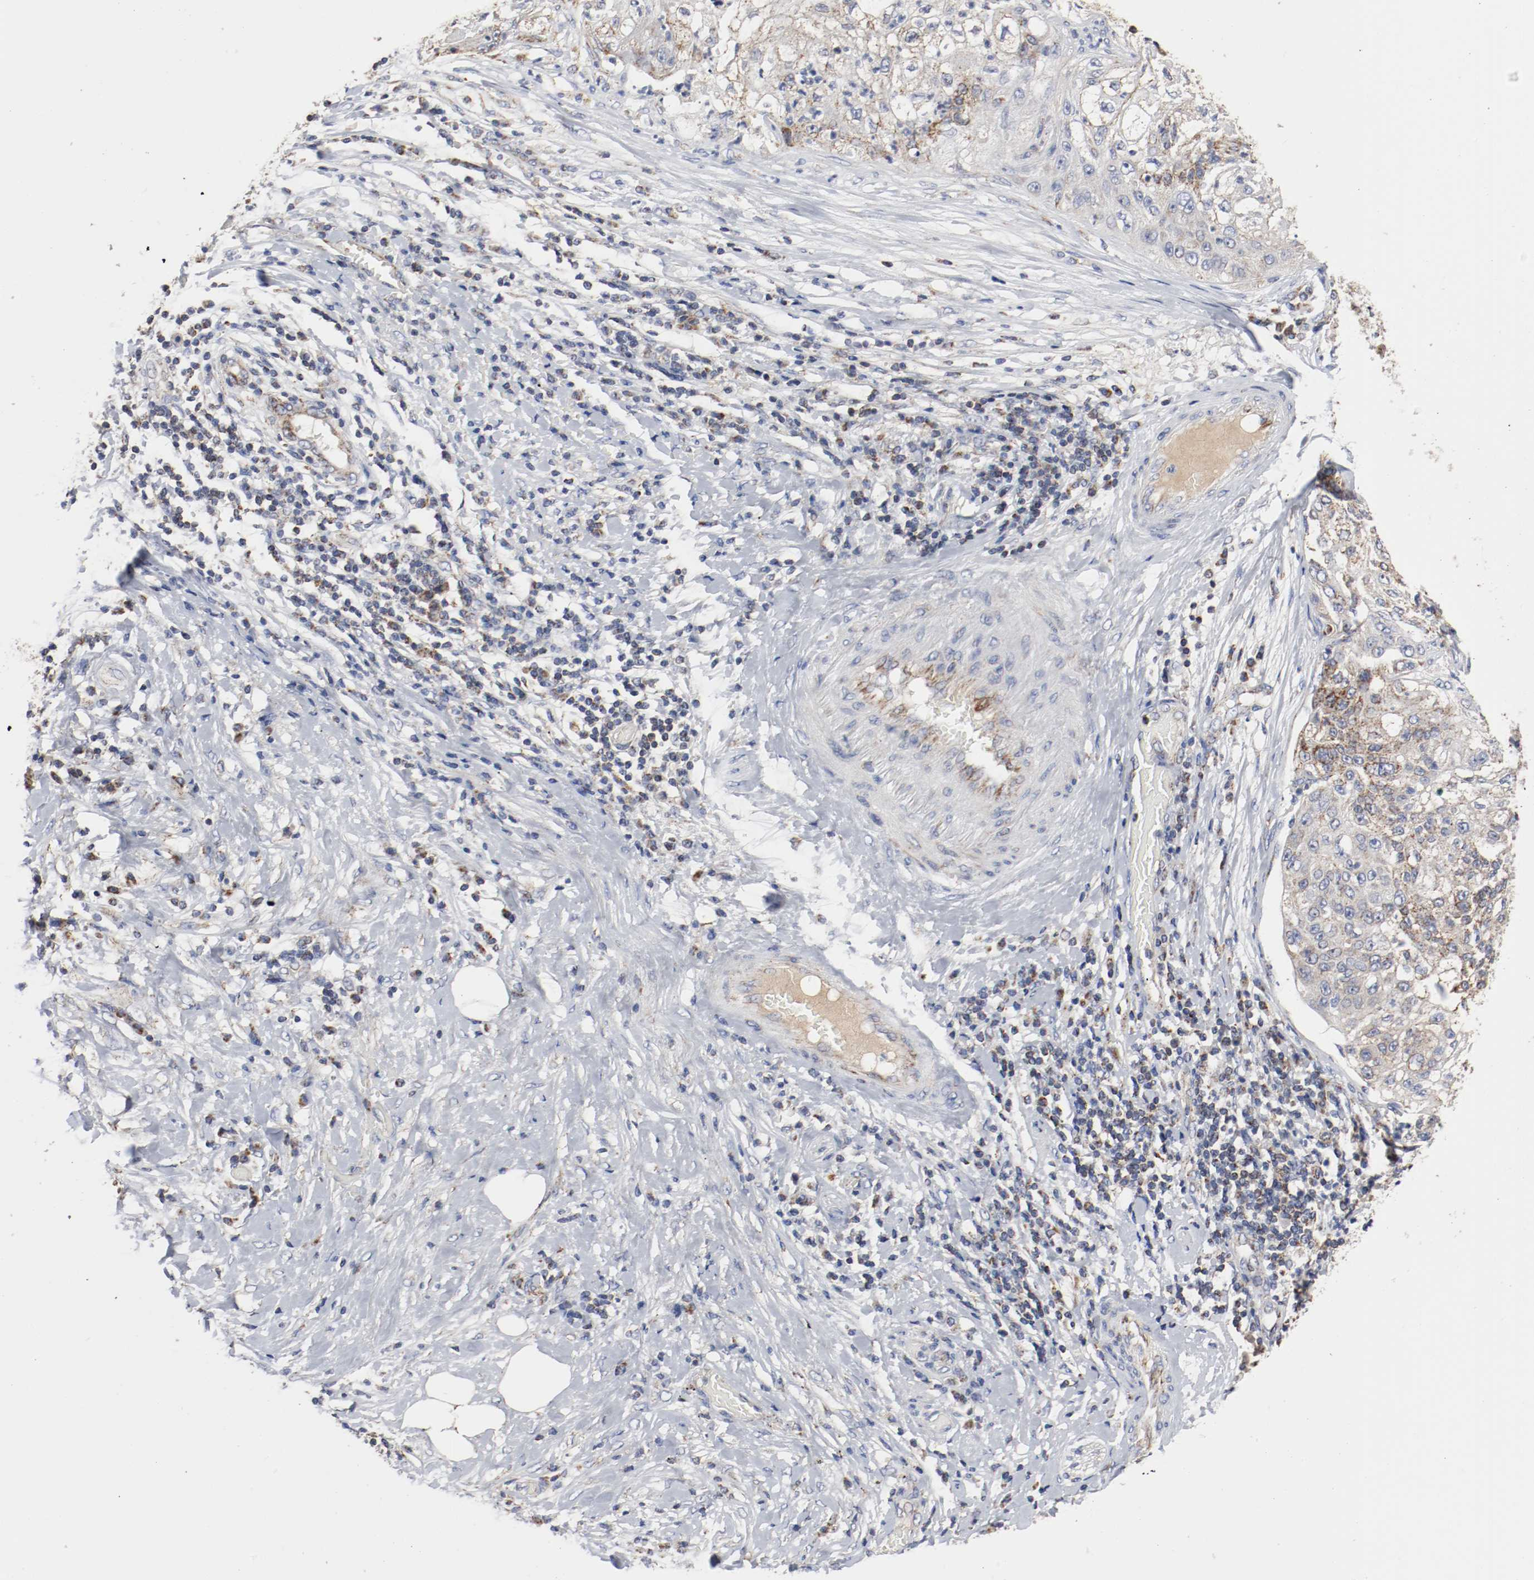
{"staining": {"intensity": "weak", "quantity": "25%-75%", "location": "cytoplasmic/membranous"}, "tissue": "lung cancer", "cell_type": "Tumor cells", "image_type": "cancer", "snomed": [{"axis": "morphology", "description": "Inflammation, NOS"}, {"axis": "morphology", "description": "Squamous cell carcinoma, NOS"}, {"axis": "topography", "description": "Lymph node"}, {"axis": "topography", "description": "Soft tissue"}, {"axis": "topography", "description": "Lung"}], "caption": "Immunohistochemistry histopathology image of neoplastic tissue: human lung cancer stained using immunohistochemistry displays low levels of weak protein expression localized specifically in the cytoplasmic/membranous of tumor cells, appearing as a cytoplasmic/membranous brown color.", "gene": "AFG3L2", "patient": {"sex": "male", "age": 66}}